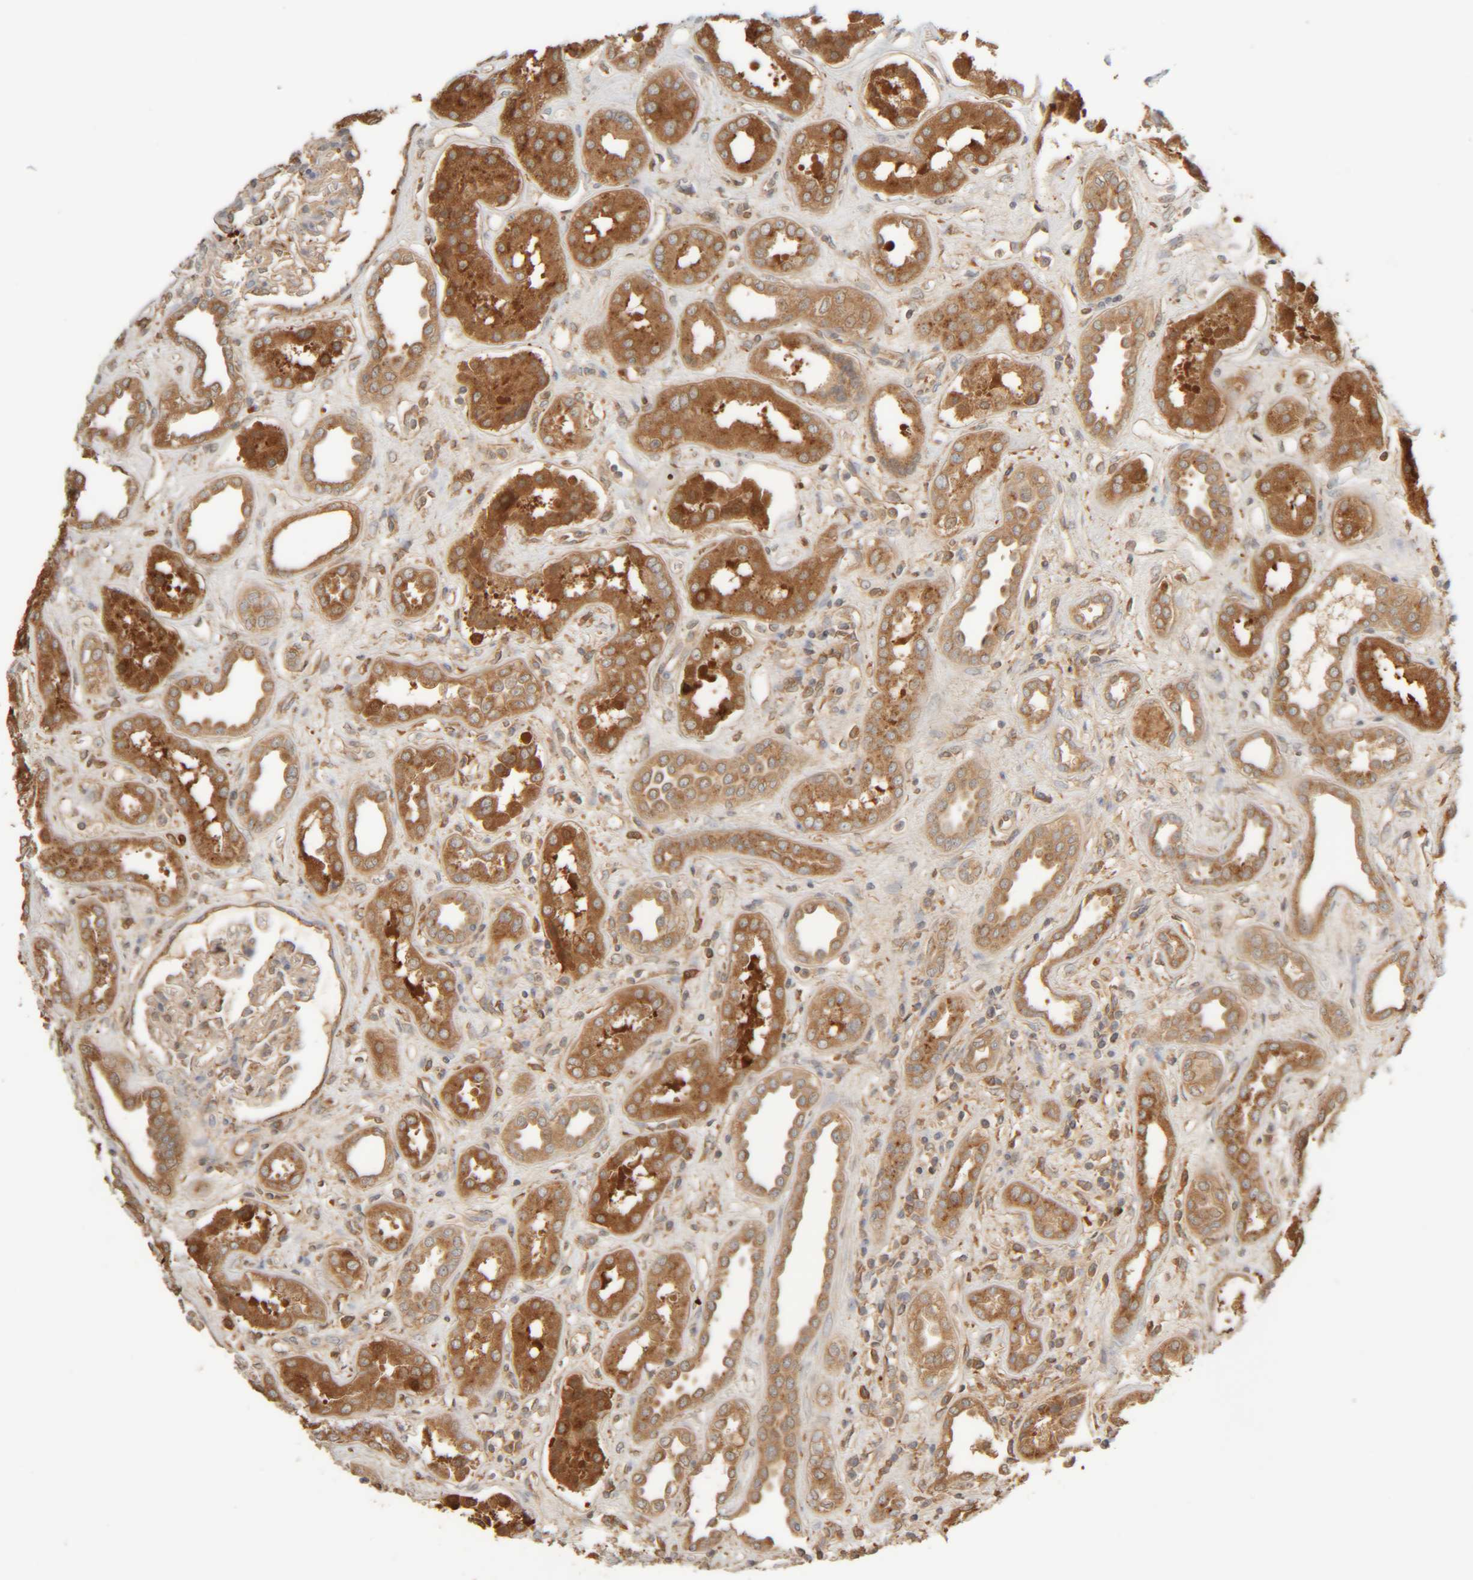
{"staining": {"intensity": "weak", "quantity": ">75%", "location": "cytoplasmic/membranous"}, "tissue": "kidney", "cell_type": "Cells in glomeruli", "image_type": "normal", "snomed": [{"axis": "morphology", "description": "Normal tissue, NOS"}, {"axis": "topography", "description": "Kidney"}], "caption": "Immunohistochemical staining of unremarkable human kidney reveals weak cytoplasmic/membranous protein staining in about >75% of cells in glomeruli.", "gene": "TMEM192", "patient": {"sex": "male", "age": 59}}